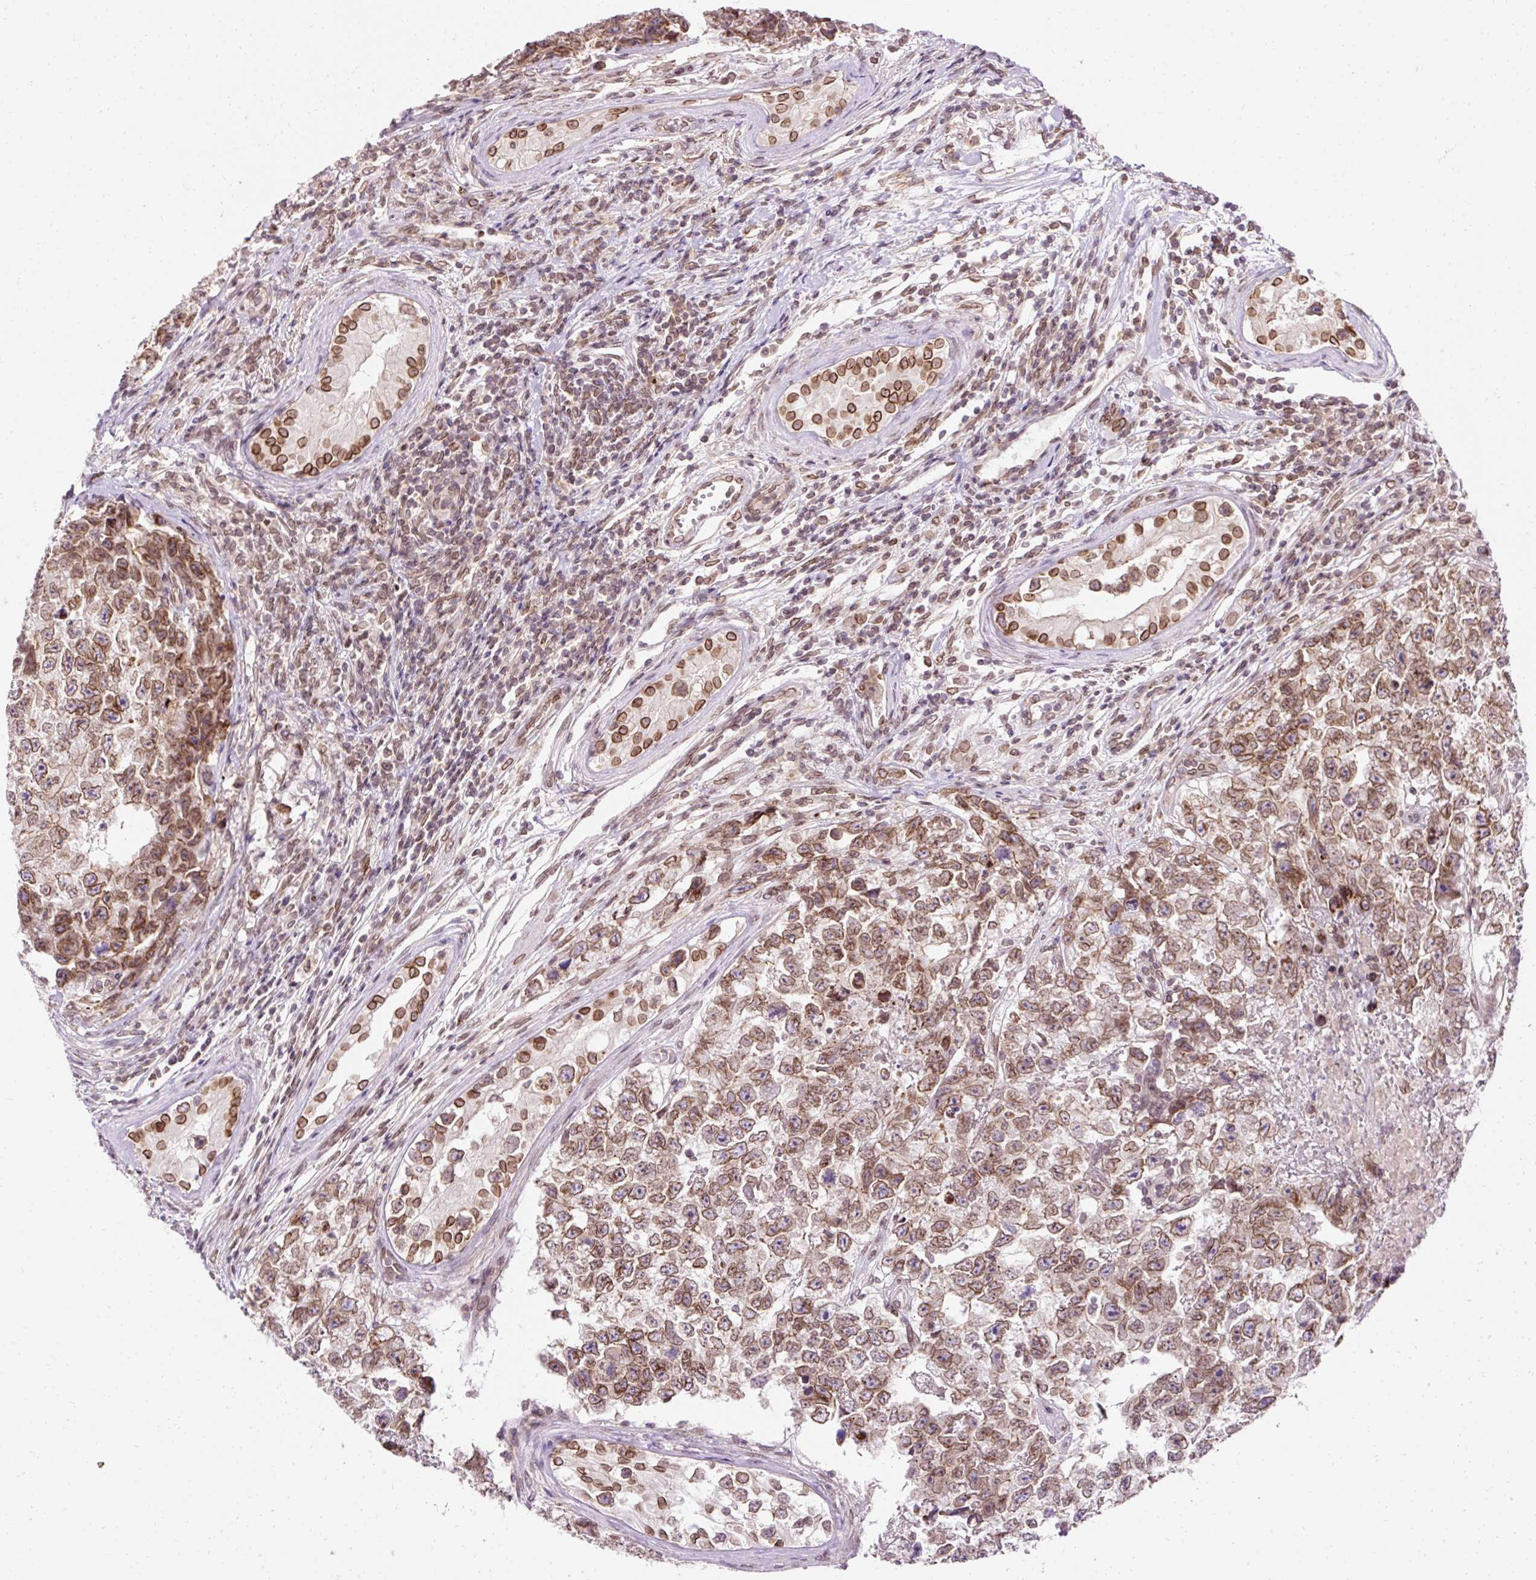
{"staining": {"intensity": "moderate", "quantity": ">75%", "location": "cytoplasmic/membranous,nuclear"}, "tissue": "testis cancer", "cell_type": "Tumor cells", "image_type": "cancer", "snomed": [{"axis": "morphology", "description": "Carcinoma, Embryonal, NOS"}, {"axis": "topography", "description": "Testis"}], "caption": "High-power microscopy captured an immunohistochemistry photomicrograph of embryonal carcinoma (testis), revealing moderate cytoplasmic/membranous and nuclear staining in about >75% of tumor cells. The staining was performed using DAB to visualize the protein expression in brown, while the nuclei were stained in blue with hematoxylin (Magnification: 20x).", "gene": "ZNF610", "patient": {"sex": "male", "age": 22}}